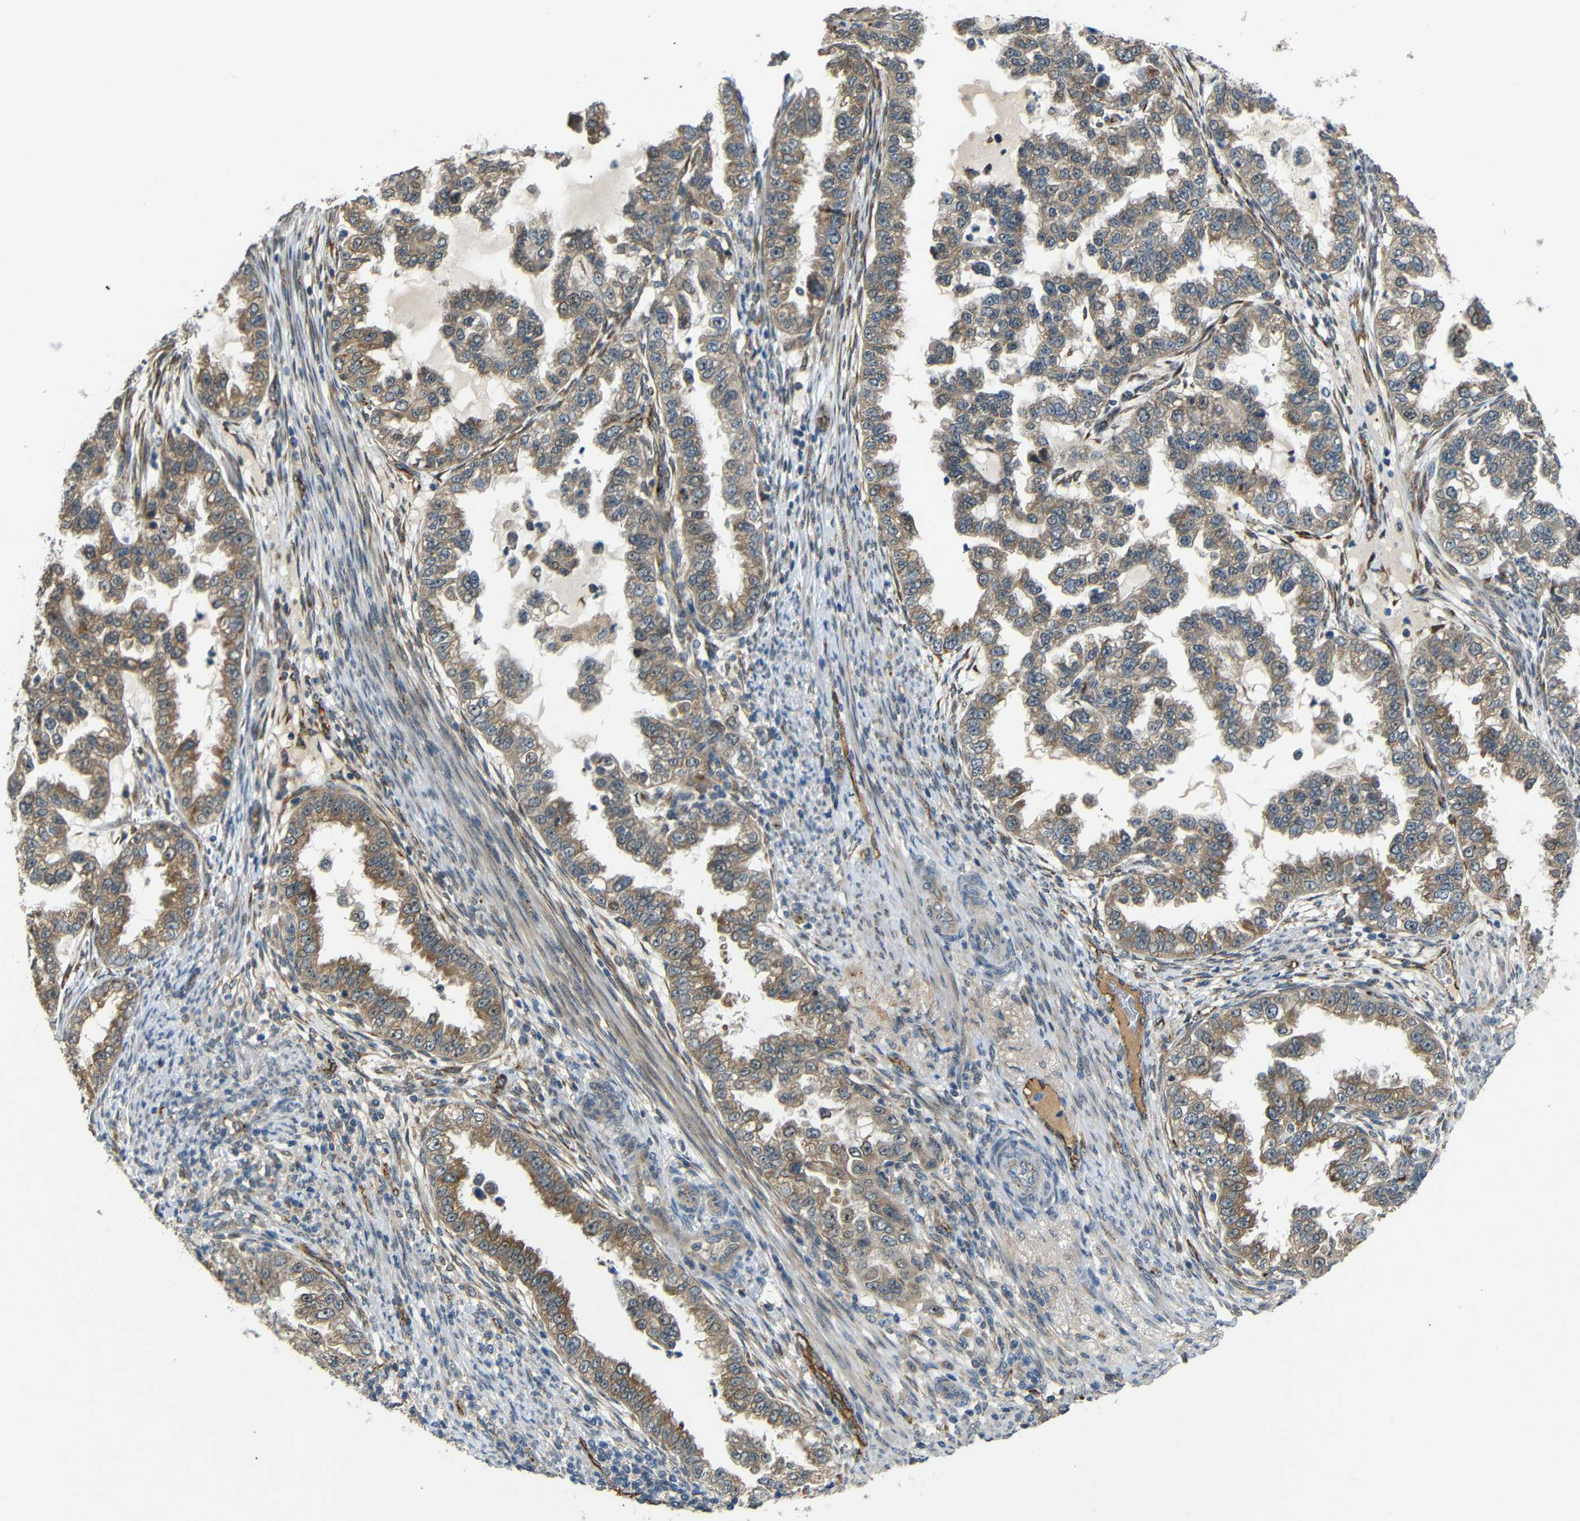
{"staining": {"intensity": "moderate", "quantity": ">75%", "location": "cytoplasmic/membranous"}, "tissue": "endometrial cancer", "cell_type": "Tumor cells", "image_type": "cancer", "snomed": [{"axis": "morphology", "description": "Adenocarcinoma, NOS"}, {"axis": "topography", "description": "Endometrium"}], "caption": "A brown stain shows moderate cytoplasmic/membranous positivity of a protein in endometrial cancer (adenocarcinoma) tumor cells.", "gene": "ATP7A", "patient": {"sex": "female", "age": 85}}